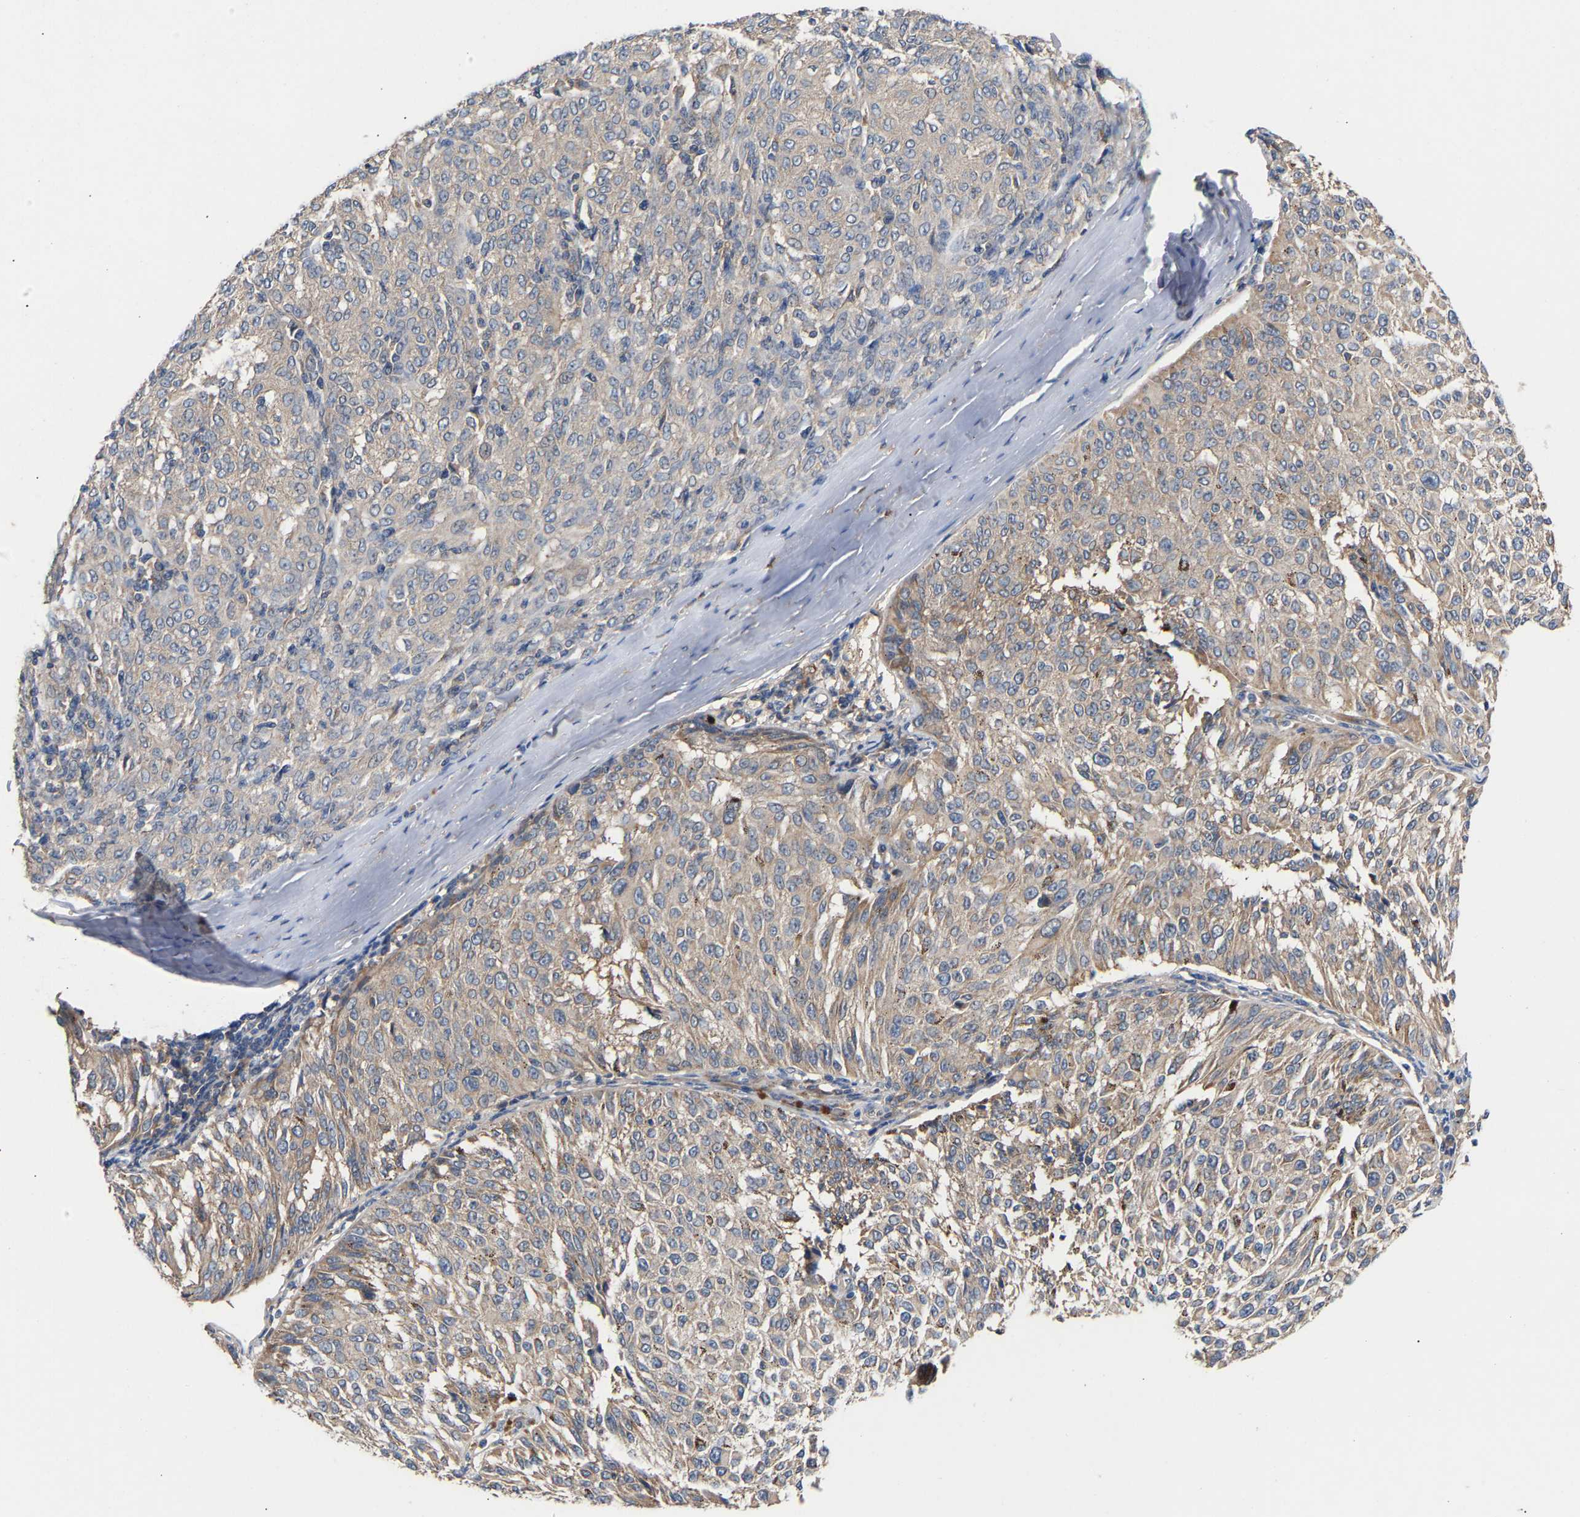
{"staining": {"intensity": "weak", "quantity": "<25%", "location": "cytoplasmic/membranous"}, "tissue": "melanoma", "cell_type": "Tumor cells", "image_type": "cancer", "snomed": [{"axis": "morphology", "description": "Malignant melanoma, NOS"}, {"axis": "topography", "description": "Skin"}], "caption": "There is no significant expression in tumor cells of malignant melanoma. (DAB (3,3'-diaminobenzidine) immunohistochemistry (IHC), high magnification).", "gene": "KASH5", "patient": {"sex": "female", "age": 72}}